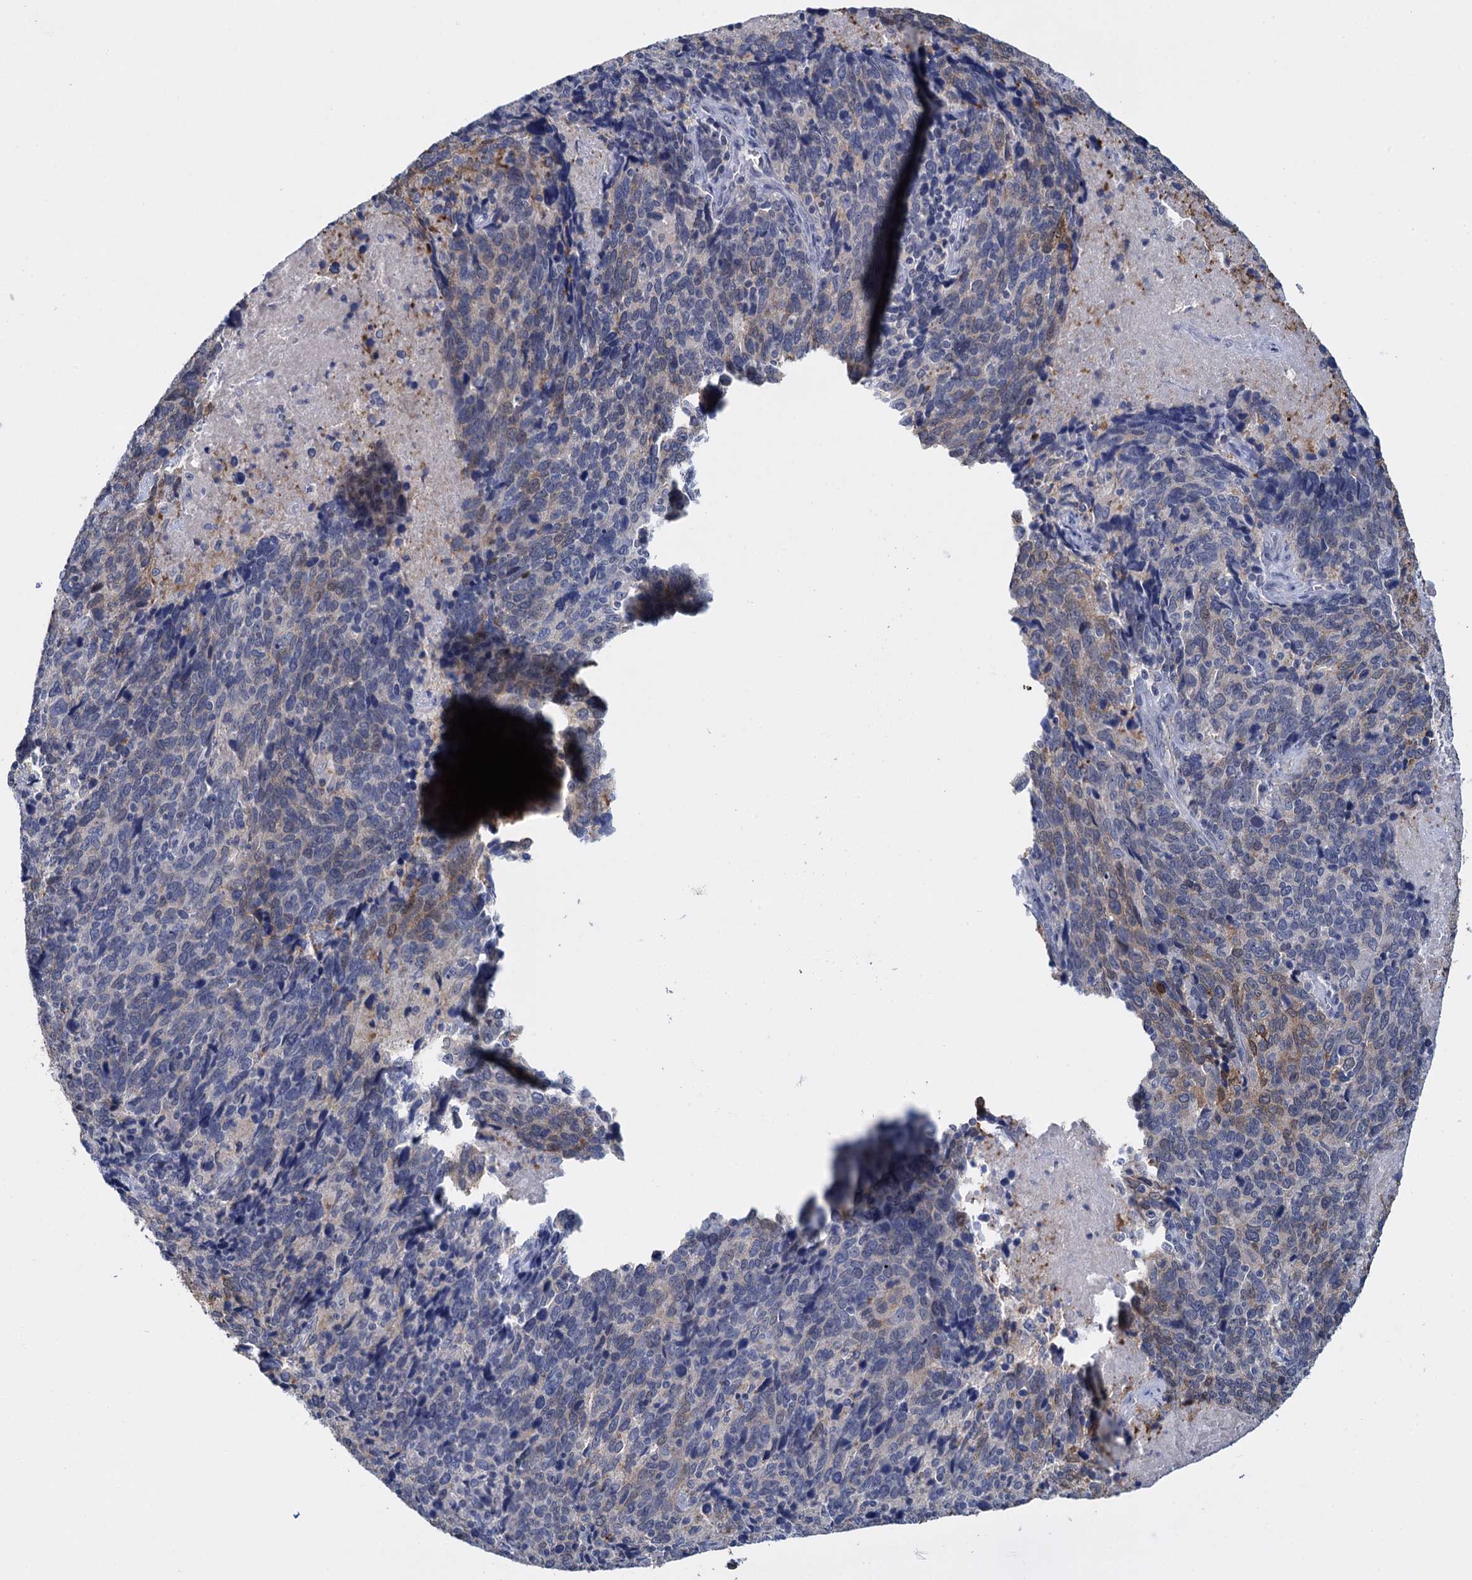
{"staining": {"intensity": "moderate", "quantity": "<25%", "location": "cytoplasmic/membranous,nuclear"}, "tissue": "cervical cancer", "cell_type": "Tumor cells", "image_type": "cancer", "snomed": [{"axis": "morphology", "description": "Squamous cell carcinoma, NOS"}, {"axis": "topography", "description": "Cervix"}], "caption": "Squamous cell carcinoma (cervical) tissue demonstrates moderate cytoplasmic/membranous and nuclear positivity in approximately <25% of tumor cells, visualized by immunohistochemistry. (DAB (3,3'-diaminobenzidine) IHC, brown staining for protein, blue staining for nuclei).", "gene": "SFN", "patient": {"sex": "female", "age": 41}}